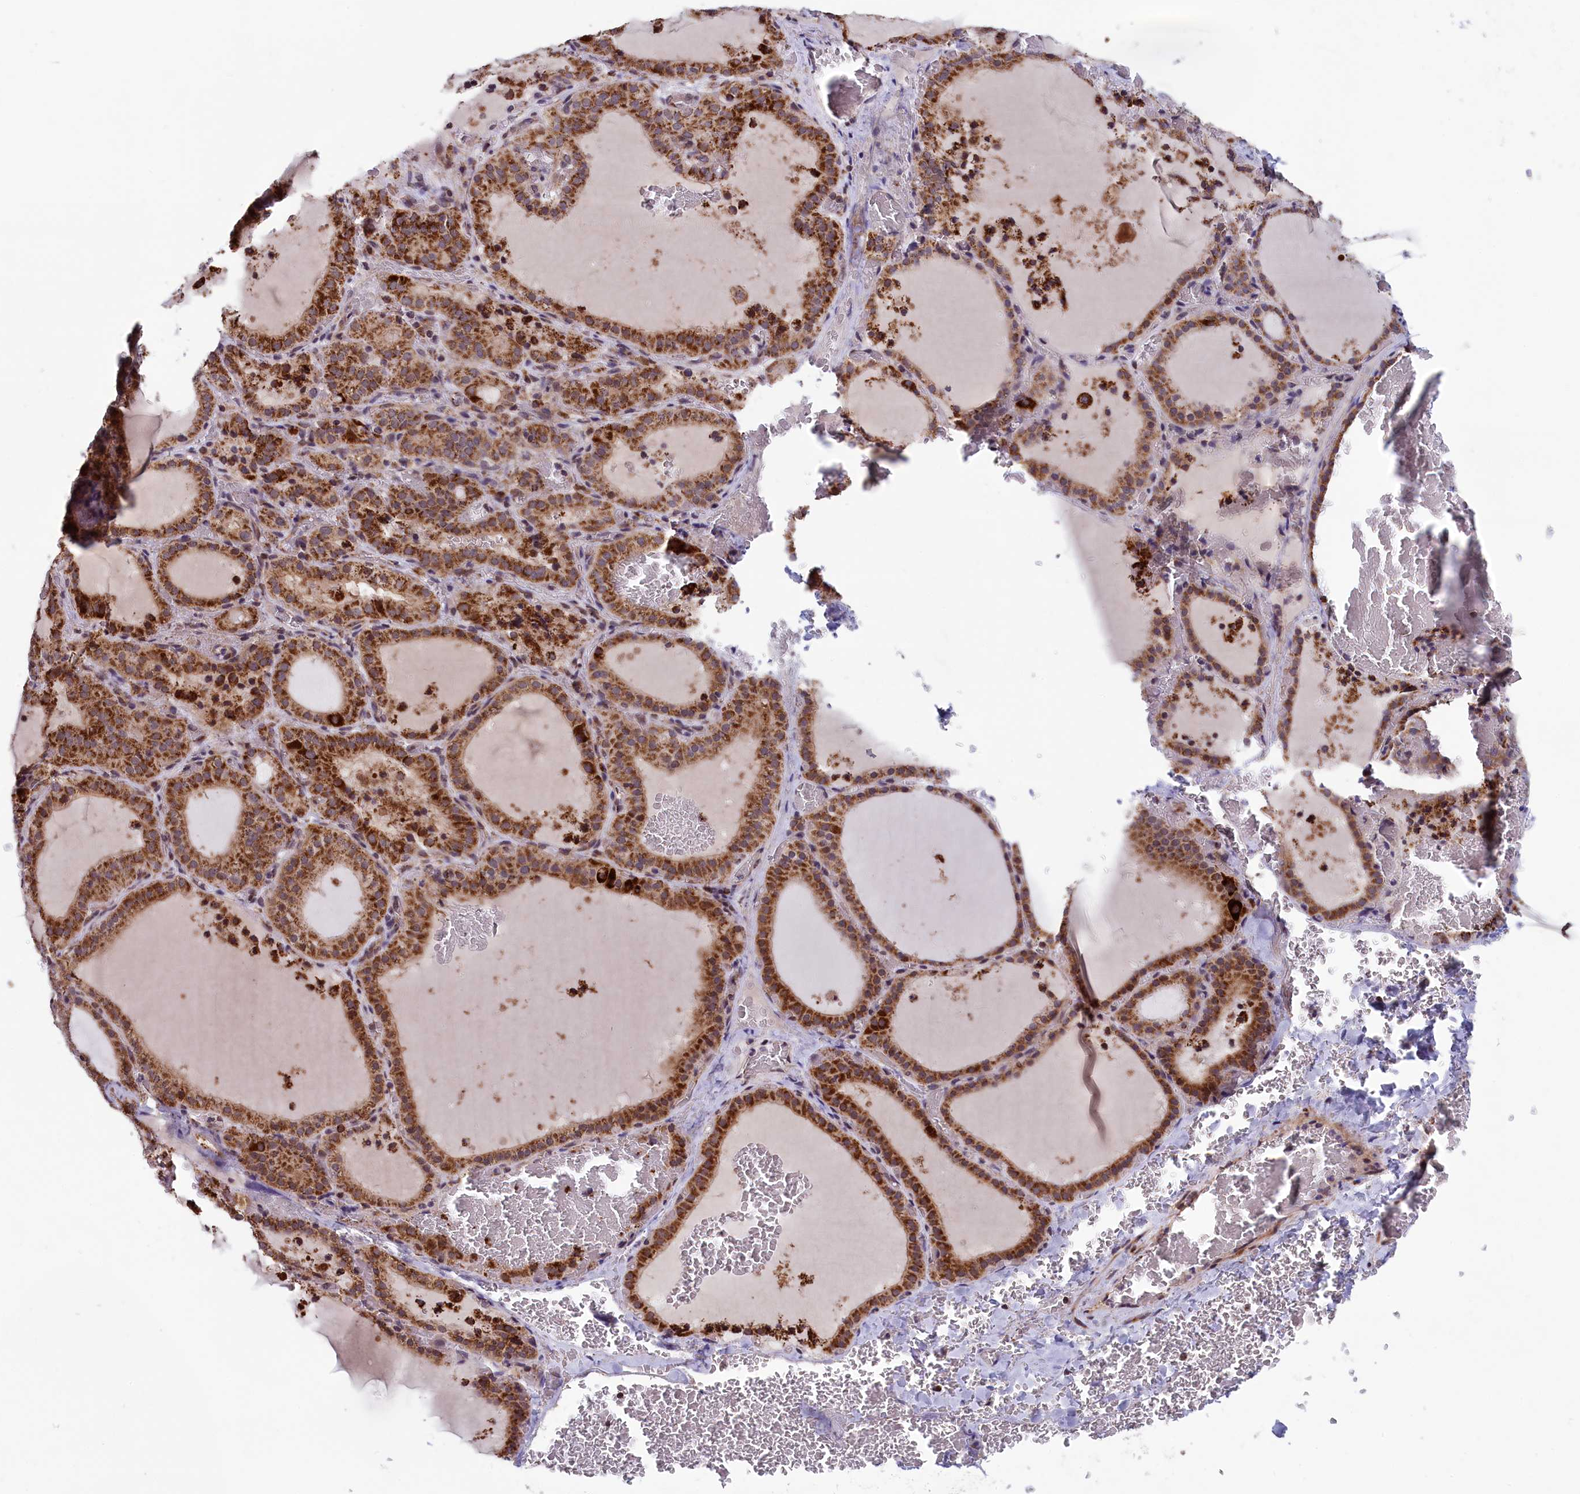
{"staining": {"intensity": "moderate", "quantity": ">75%", "location": "cytoplasmic/membranous"}, "tissue": "thyroid gland", "cell_type": "Glandular cells", "image_type": "normal", "snomed": [{"axis": "morphology", "description": "Normal tissue, NOS"}, {"axis": "topography", "description": "Thyroid gland"}], "caption": "Immunohistochemical staining of normal human thyroid gland displays moderate cytoplasmic/membranous protein positivity in about >75% of glandular cells.", "gene": "TIMM44", "patient": {"sex": "female", "age": 39}}